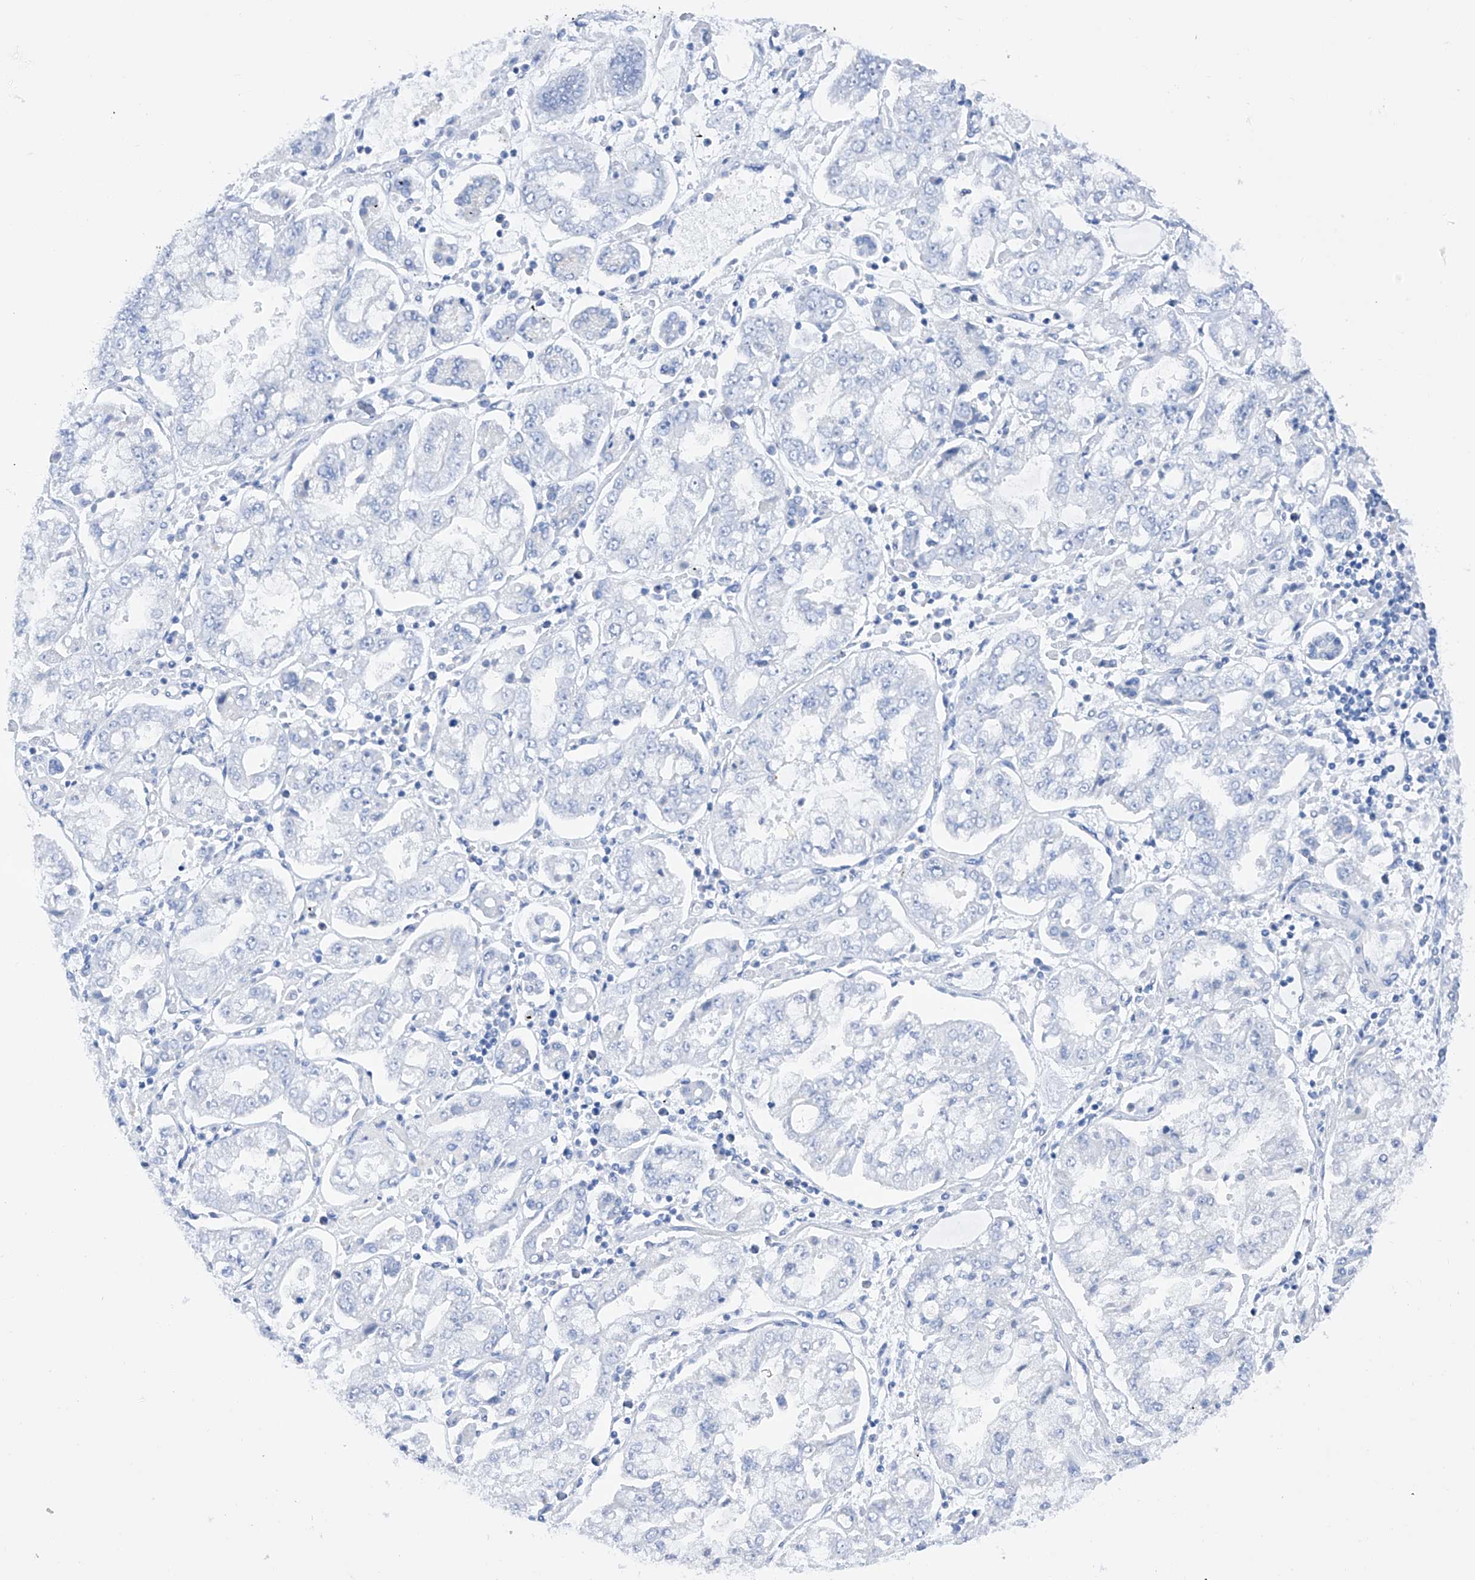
{"staining": {"intensity": "negative", "quantity": "none", "location": "none"}, "tissue": "stomach cancer", "cell_type": "Tumor cells", "image_type": "cancer", "snomed": [{"axis": "morphology", "description": "Adenocarcinoma, NOS"}, {"axis": "topography", "description": "Stomach"}], "caption": "Stomach cancer was stained to show a protein in brown. There is no significant expression in tumor cells.", "gene": "FLG", "patient": {"sex": "male", "age": 76}}